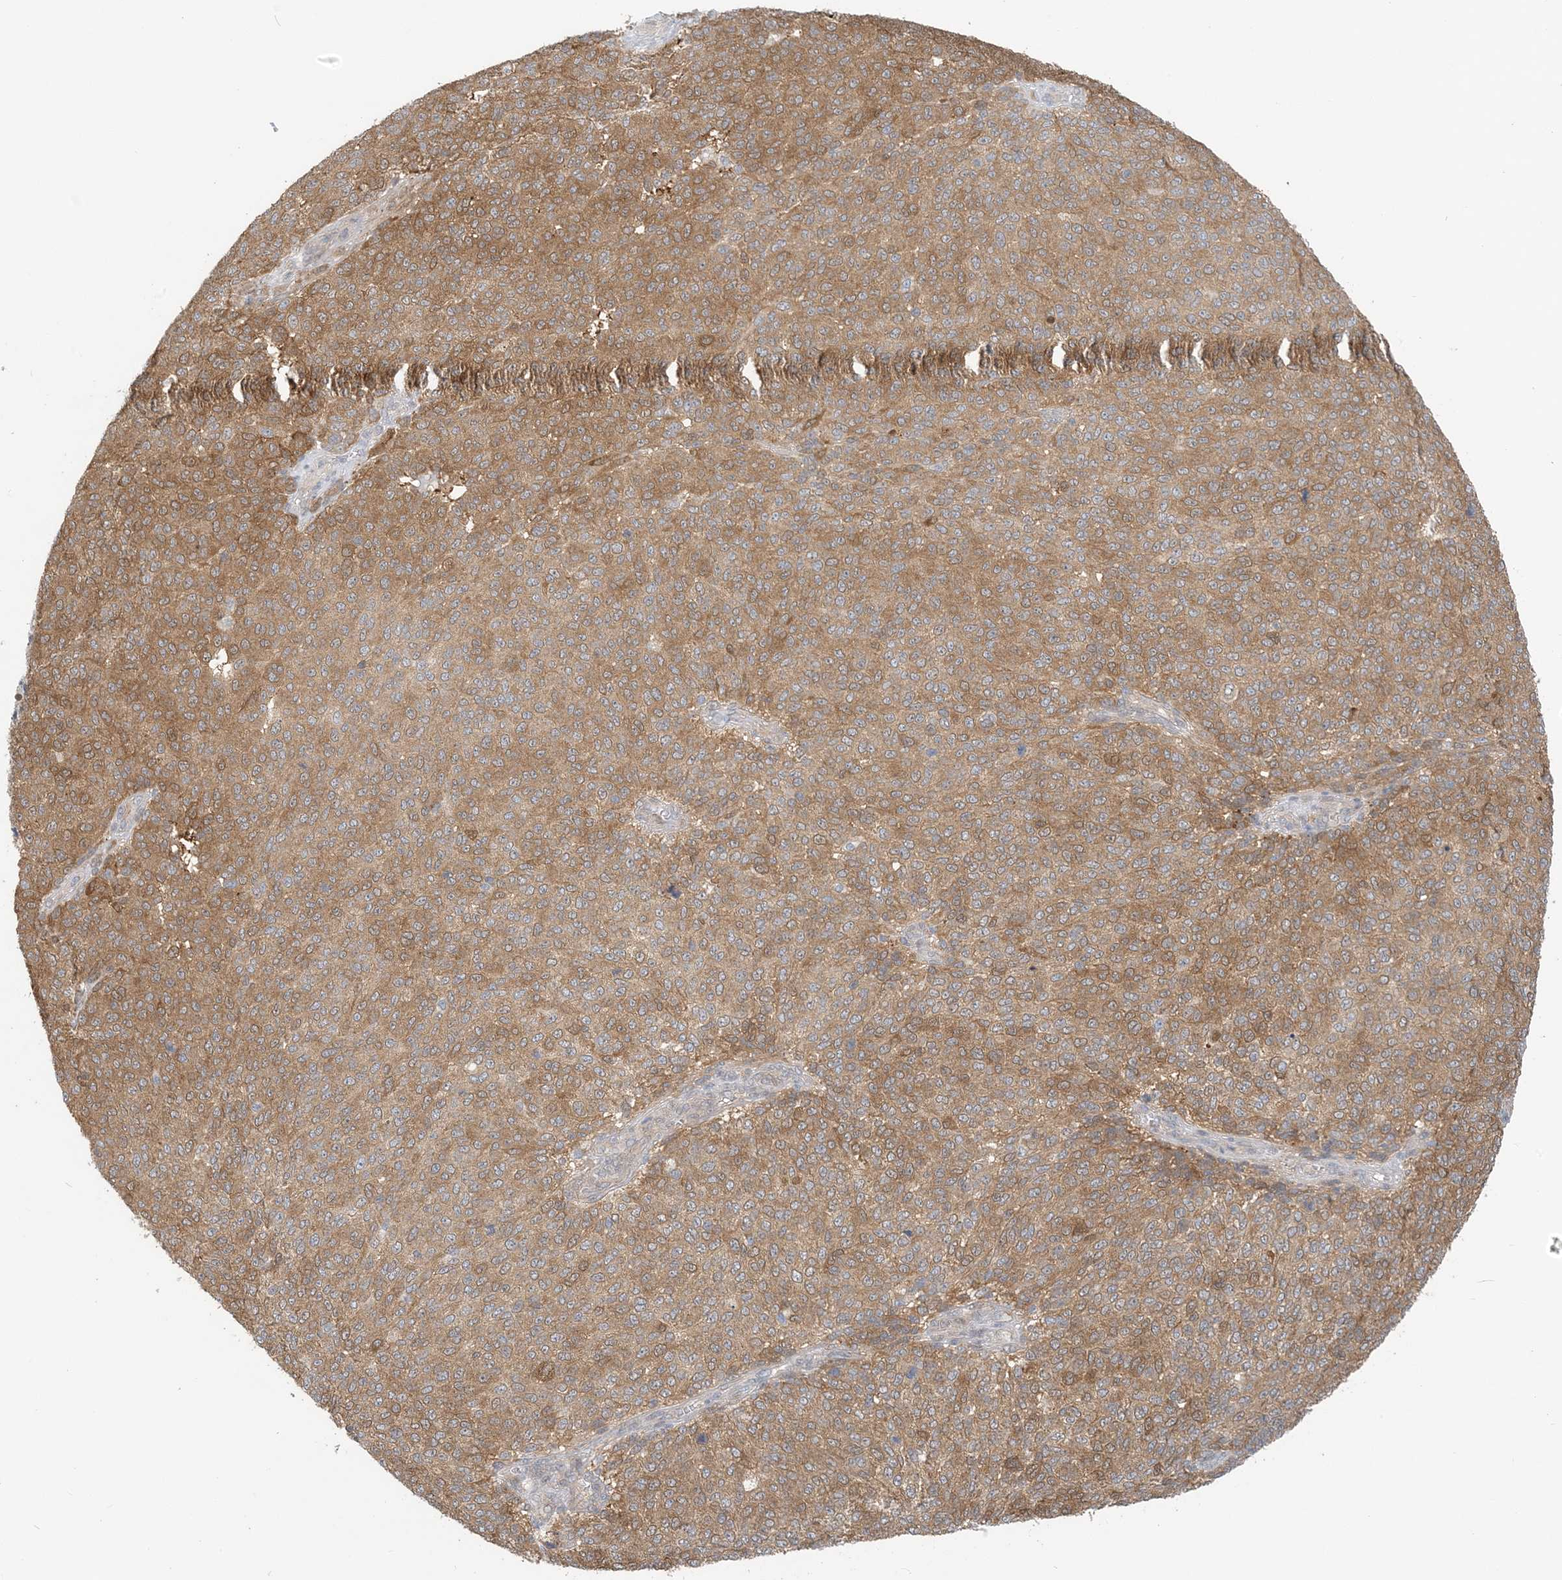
{"staining": {"intensity": "moderate", "quantity": ">75%", "location": "cytoplasmic/membranous"}, "tissue": "melanoma", "cell_type": "Tumor cells", "image_type": "cancer", "snomed": [{"axis": "morphology", "description": "Malignant melanoma, NOS"}, {"axis": "topography", "description": "Skin"}], "caption": "Immunohistochemical staining of melanoma exhibits medium levels of moderate cytoplasmic/membranous protein staining in approximately >75% of tumor cells.", "gene": "ZC3H12A", "patient": {"sex": "male", "age": 49}}